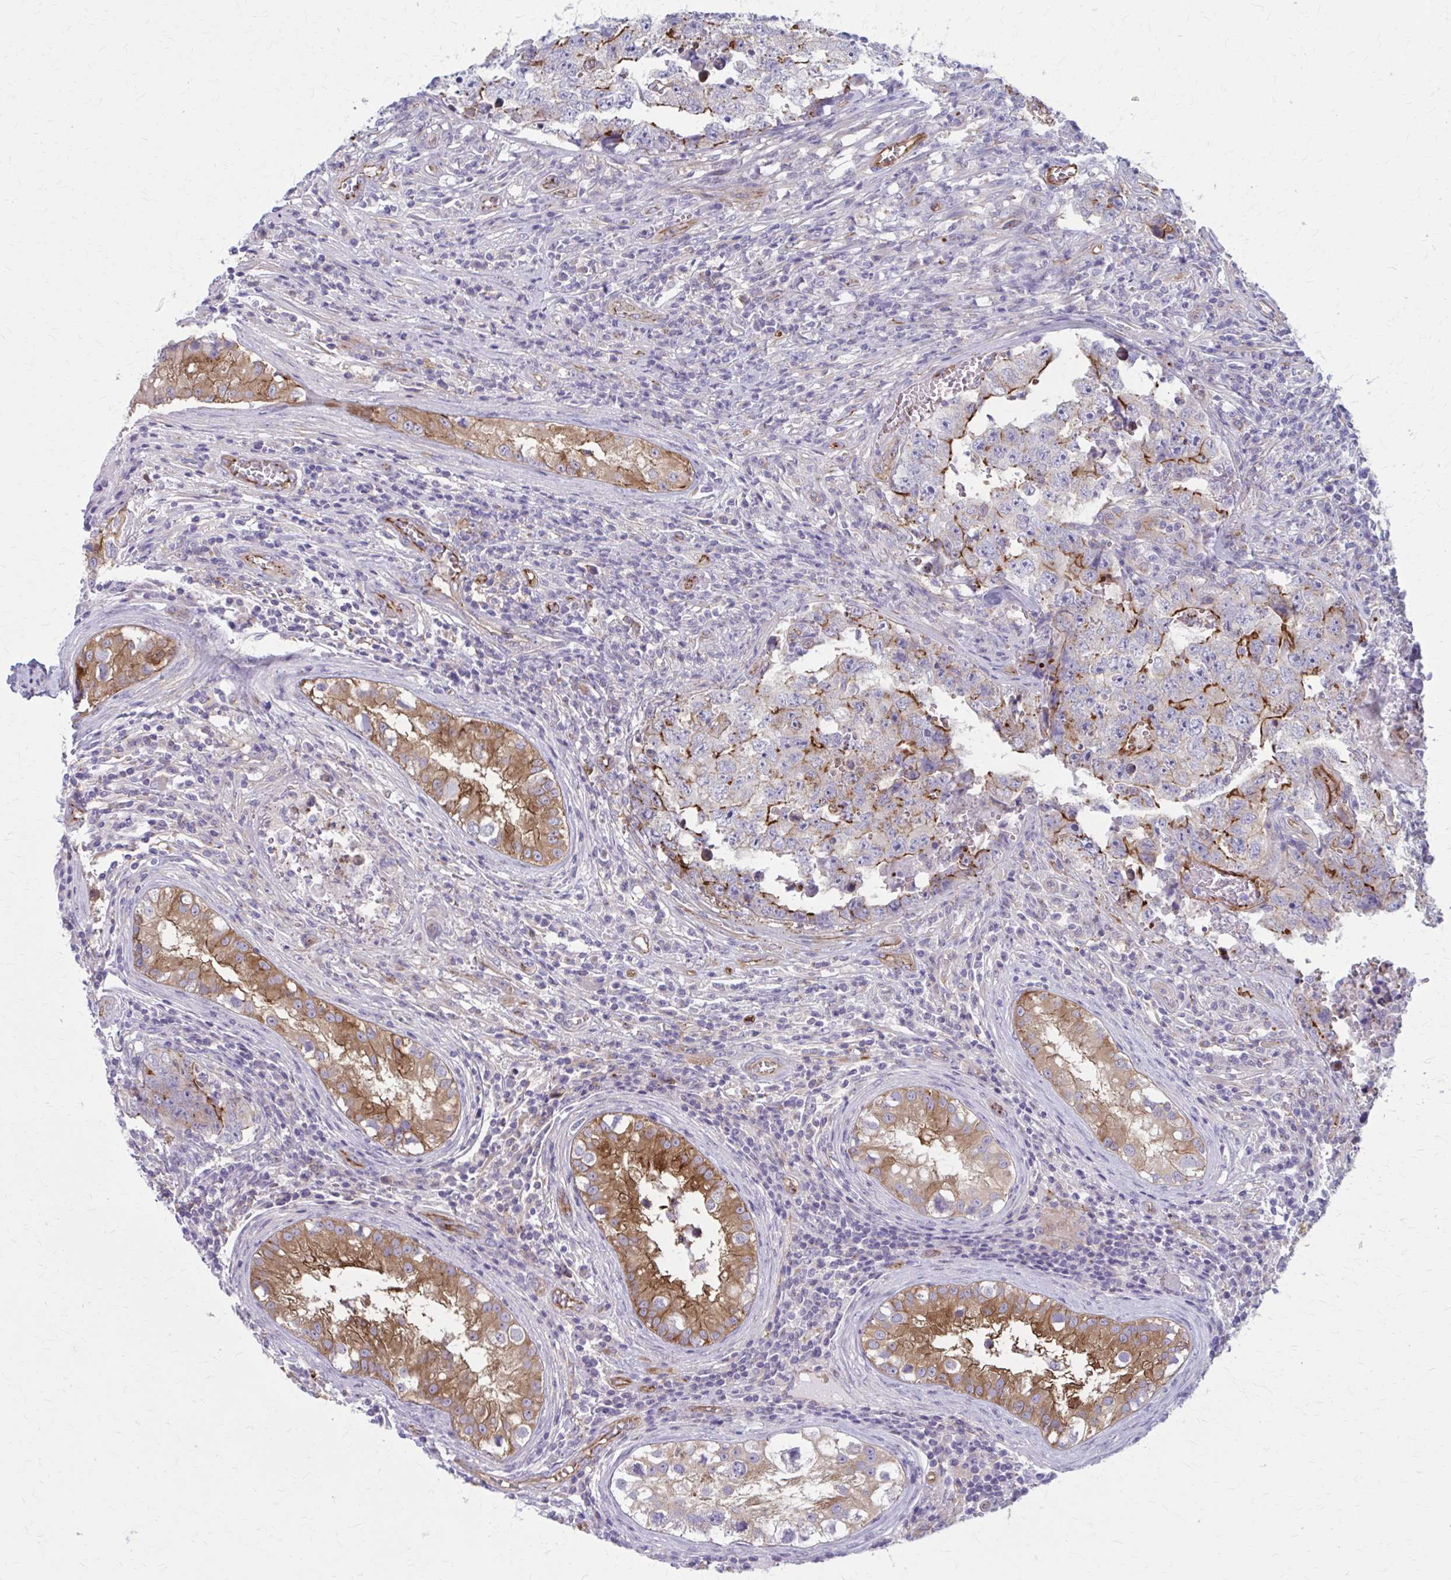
{"staining": {"intensity": "strong", "quantity": "25%-75%", "location": "cytoplasmic/membranous"}, "tissue": "testis cancer", "cell_type": "Tumor cells", "image_type": "cancer", "snomed": [{"axis": "morphology", "description": "Carcinoma, Embryonal, NOS"}, {"axis": "topography", "description": "Testis"}], "caption": "Testis embryonal carcinoma stained with immunohistochemistry displays strong cytoplasmic/membranous expression in approximately 25%-75% of tumor cells. The protein of interest is shown in brown color, while the nuclei are stained blue.", "gene": "ZDHHC7", "patient": {"sex": "male", "age": 25}}